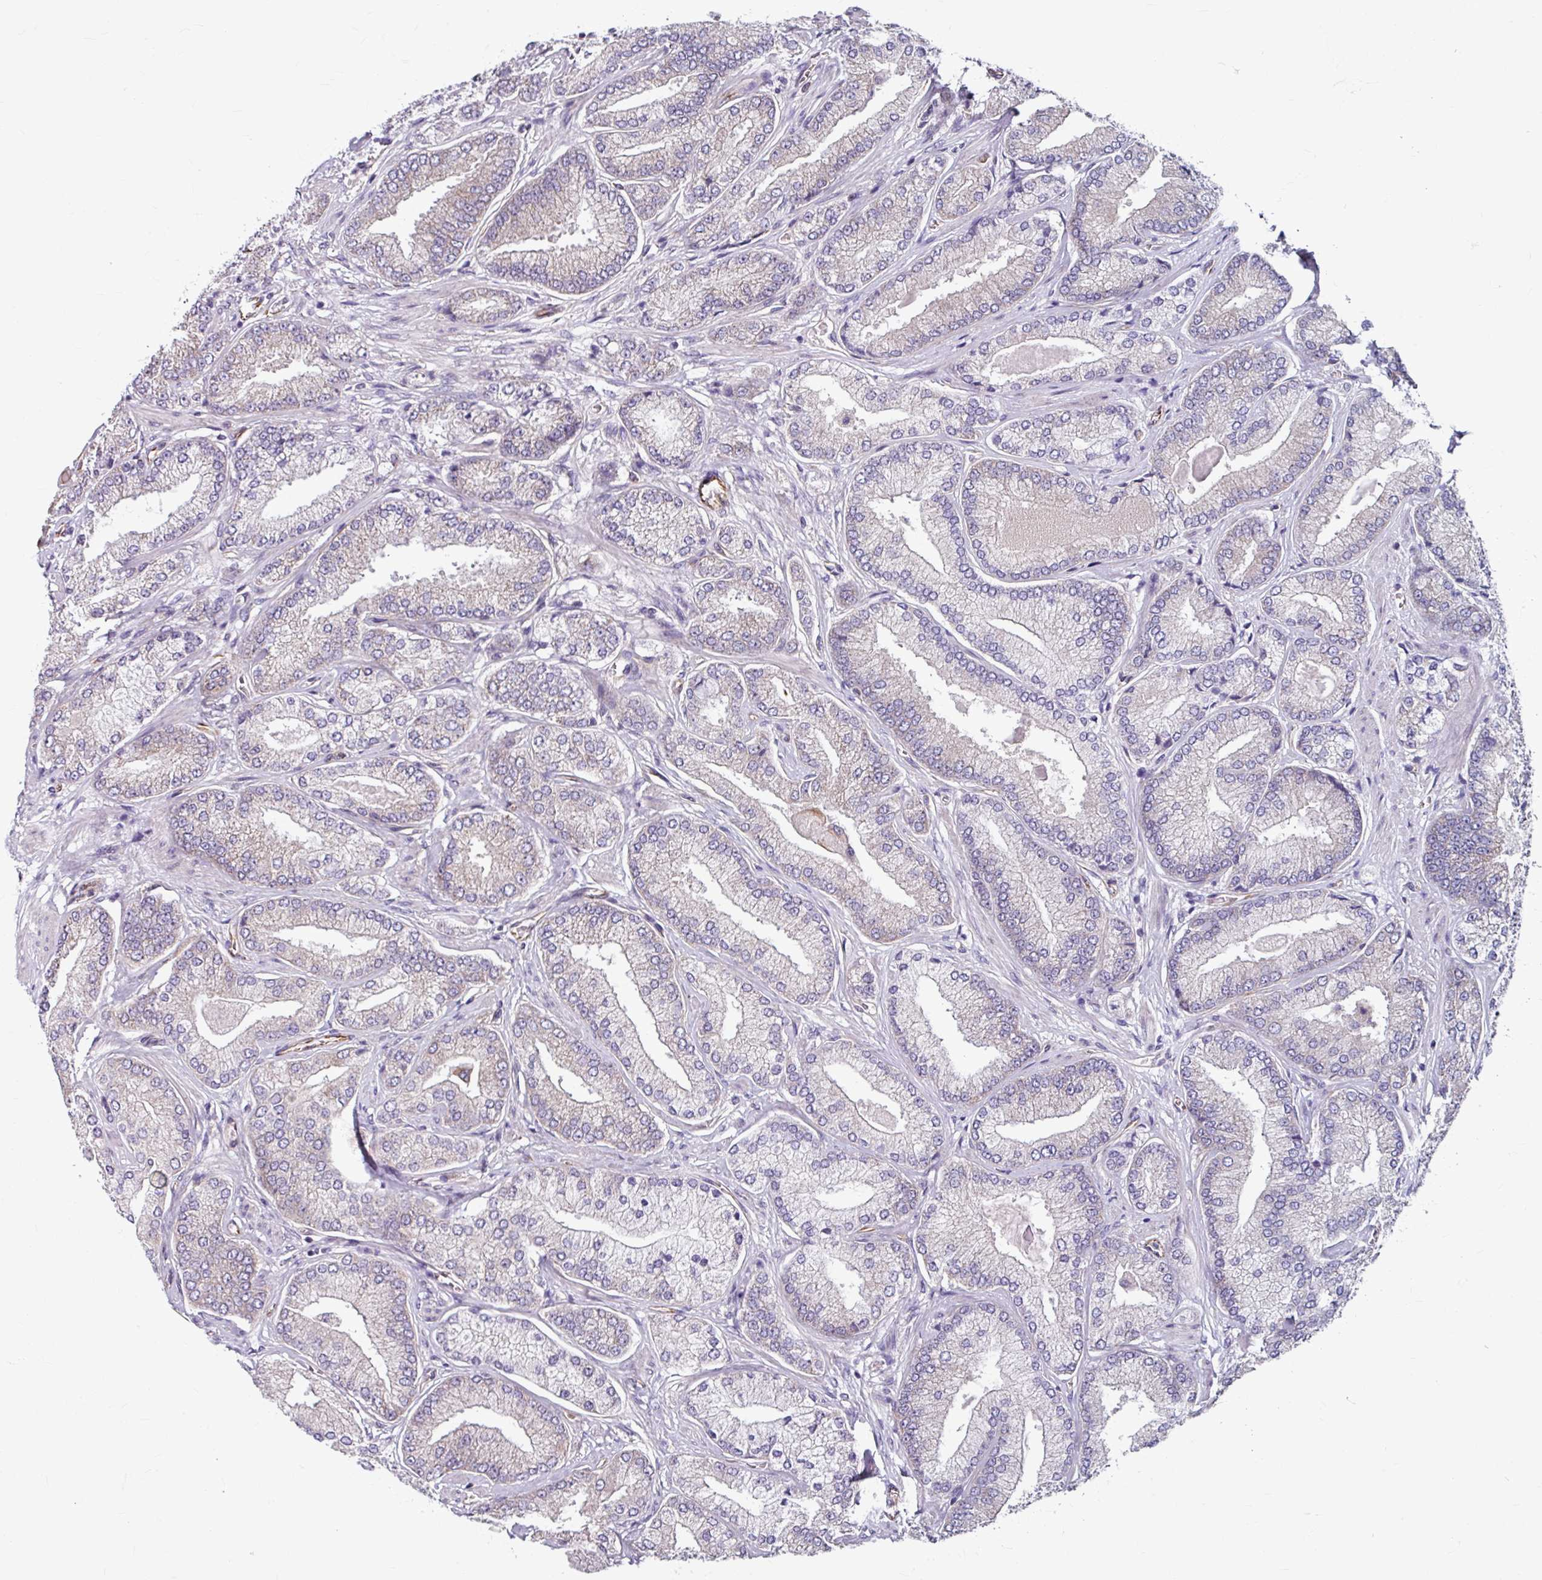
{"staining": {"intensity": "weak", "quantity": "<25%", "location": "cytoplasmic/membranous"}, "tissue": "prostate cancer", "cell_type": "Tumor cells", "image_type": "cancer", "snomed": [{"axis": "morphology", "description": "Adenocarcinoma, High grade"}, {"axis": "topography", "description": "Prostate"}], "caption": "This is a micrograph of immunohistochemistry staining of prostate high-grade adenocarcinoma, which shows no expression in tumor cells.", "gene": "DAAM2", "patient": {"sex": "male", "age": 68}}